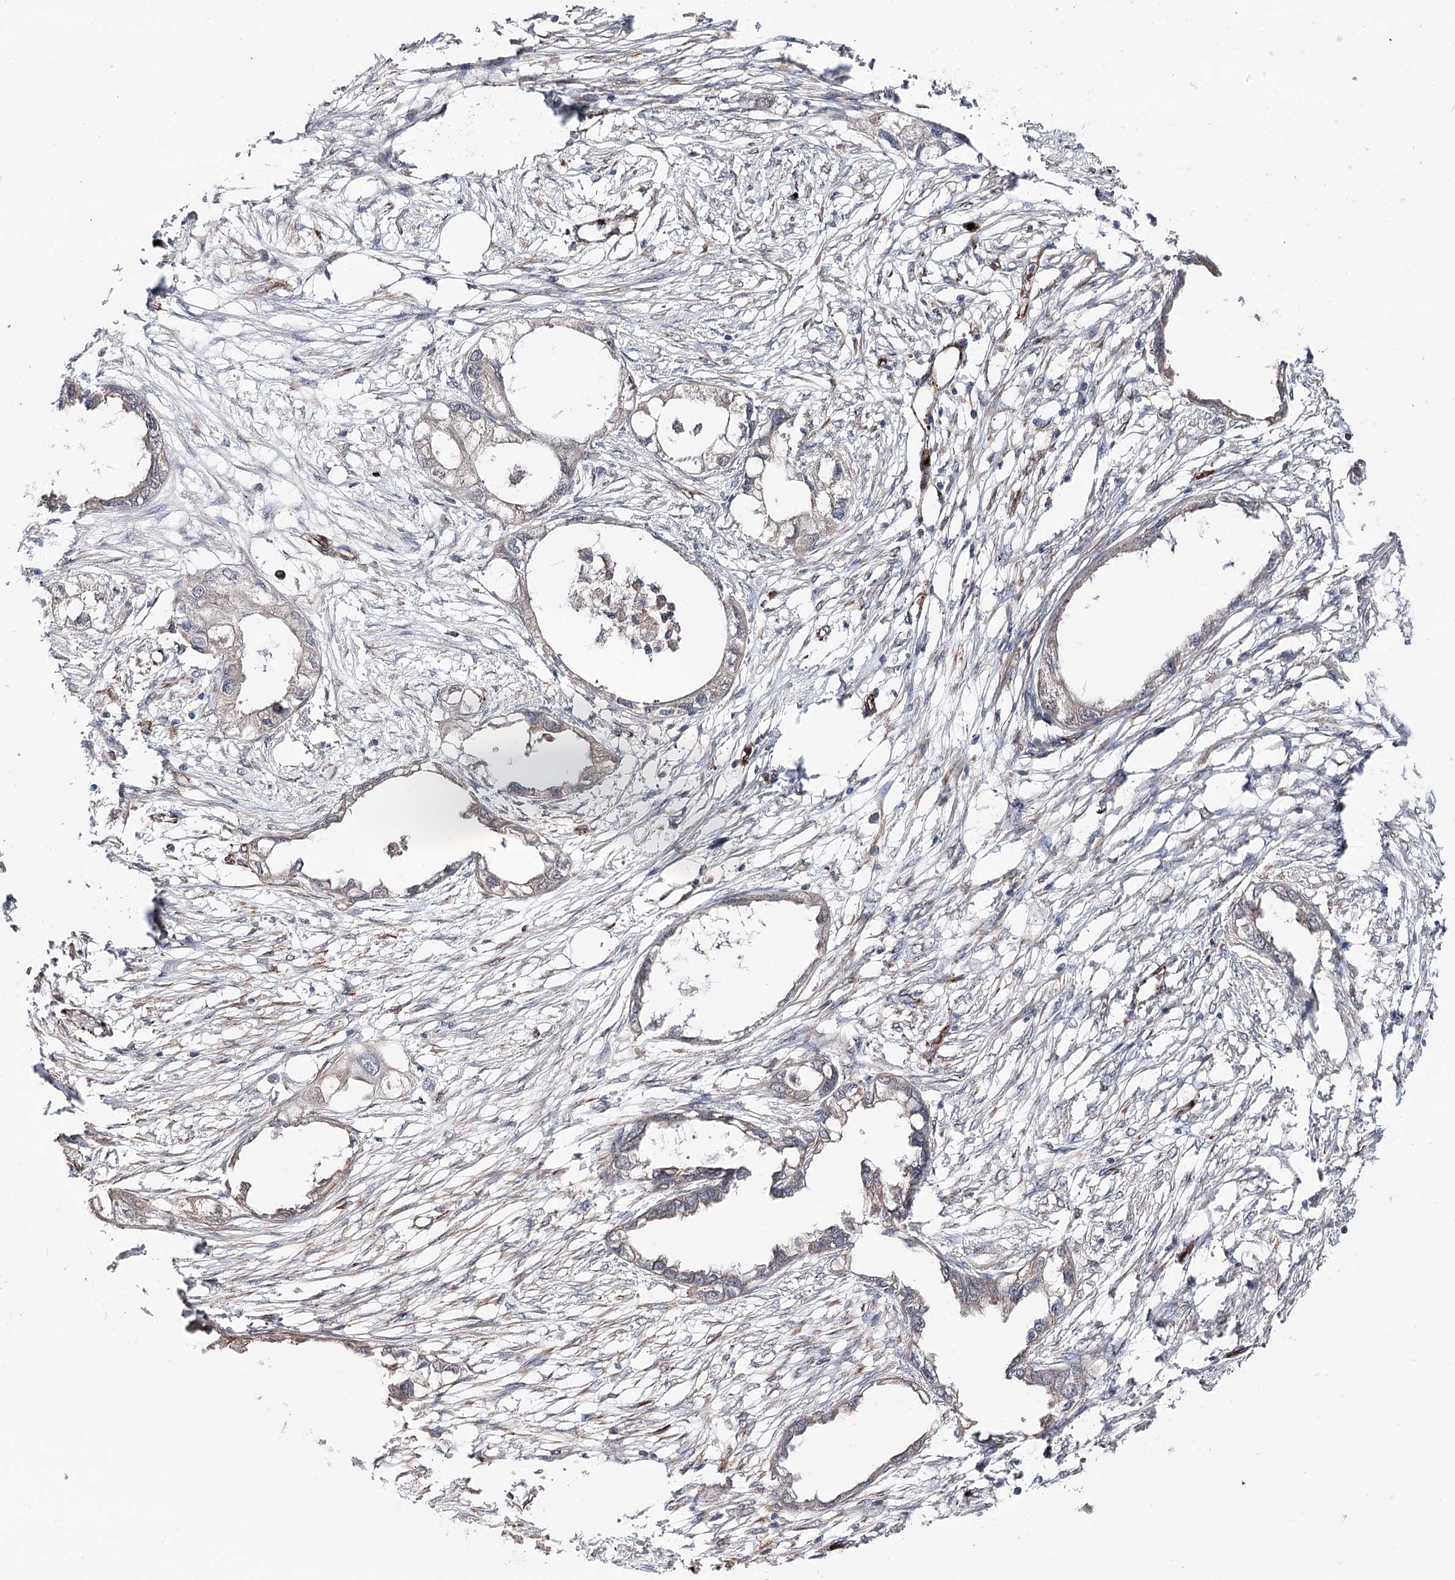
{"staining": {"intensity": "negative", "quantity": "none", "location": "none"}, "tissue": "endometrial cancer", "cell_type": "Tumor cells", "image_type": "cancer", "snomed": [{"axis": "morphology", "description": "Adenocarcinoma, NOS"}, {"axis": "morphology", "description": "Adenocarcinoma, metastatic, NOS"}, {"axis": "topography", "description": "Adipose tissue"}, {"axis": "topography", "description": "Endometrium"}], "caption": "High magnification brightfield microscopy of endometrial metastatic adenocarcinoma stained with DAB (brown) and counterstained with hematoxylin (blue): tumor cells show no significant expression.", "gene": "MIB1", "patient": {"sex": "female", "age": 67}}